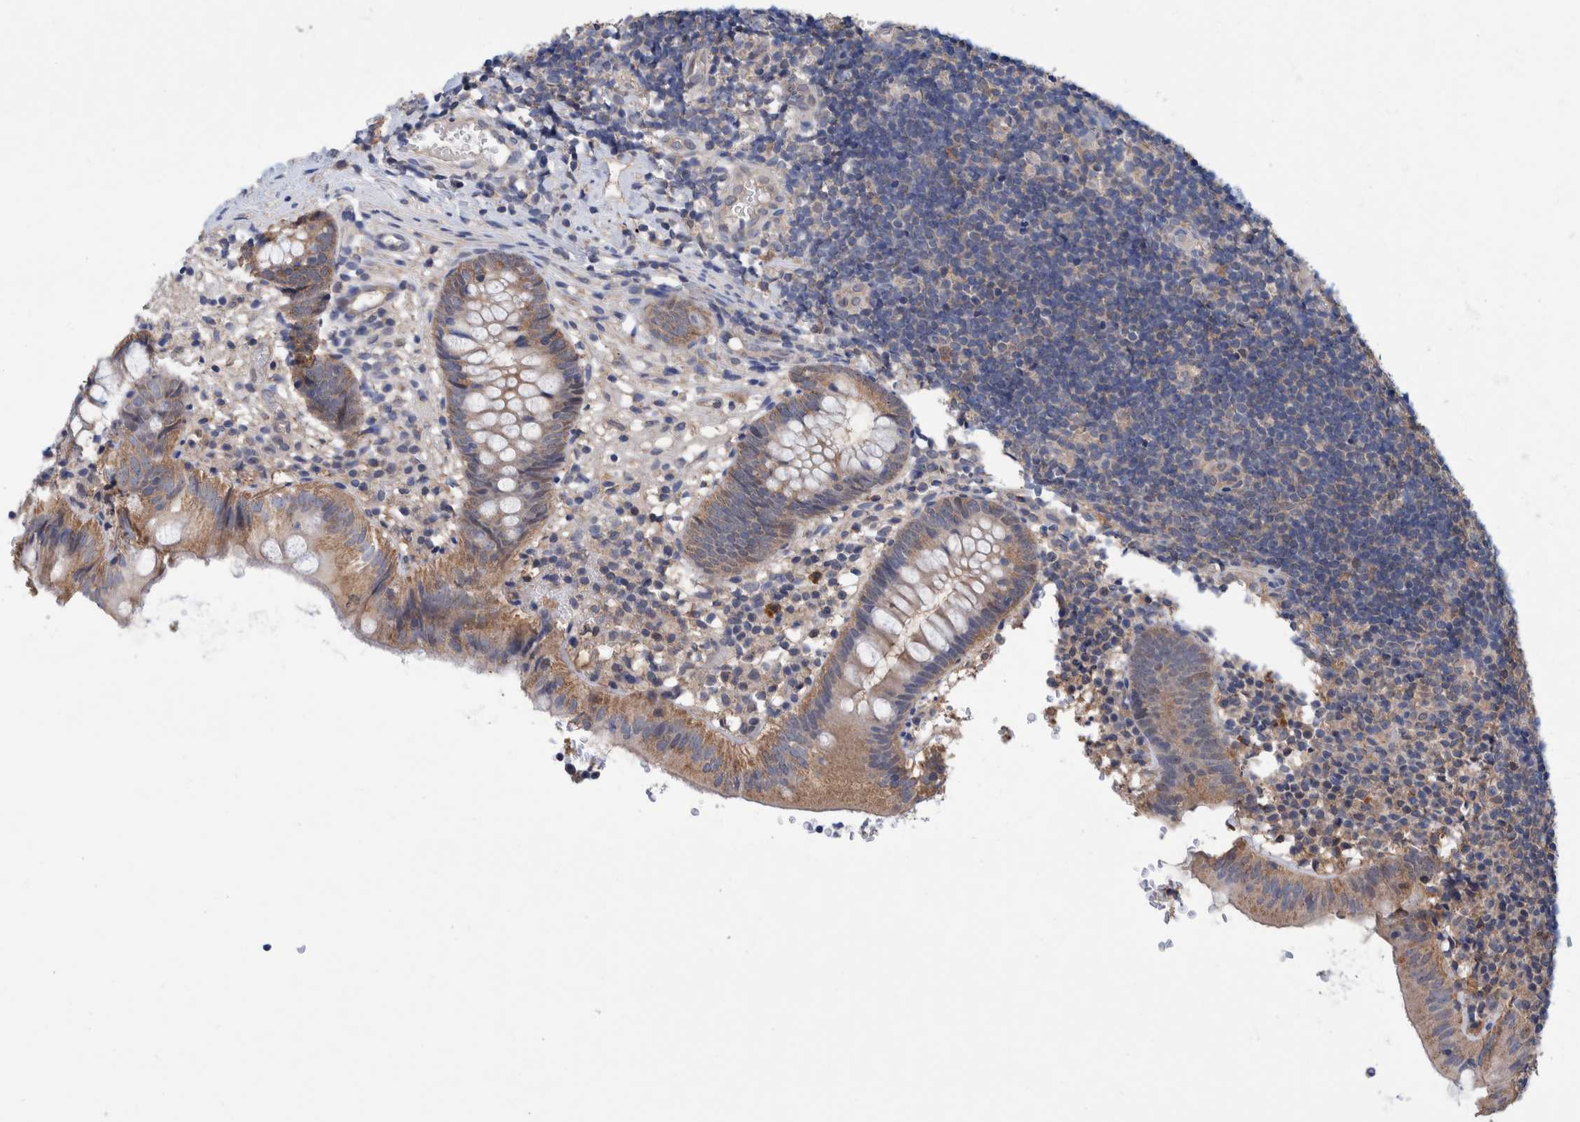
{"staining": {"intensity": "moderate", "quantity": ">75%", "location": "cytoplasmic/membranous"}, "tissue": "appendix", "cell_type": "Glandular cells", "image_type": "normal", "snomed": [{"axis": "morphology", "description": "Normal tissue, NOS"}, {"axis": "topography", "description": "Appendix"}], "caption": "Brown immunohistochemical staining in benign appendix exhibits moderate cytoplasmic/membranous staining in approximately >75% of glandular cells.", "gene": "PFAS", "patient": {"sex": "male", "age": 8}}